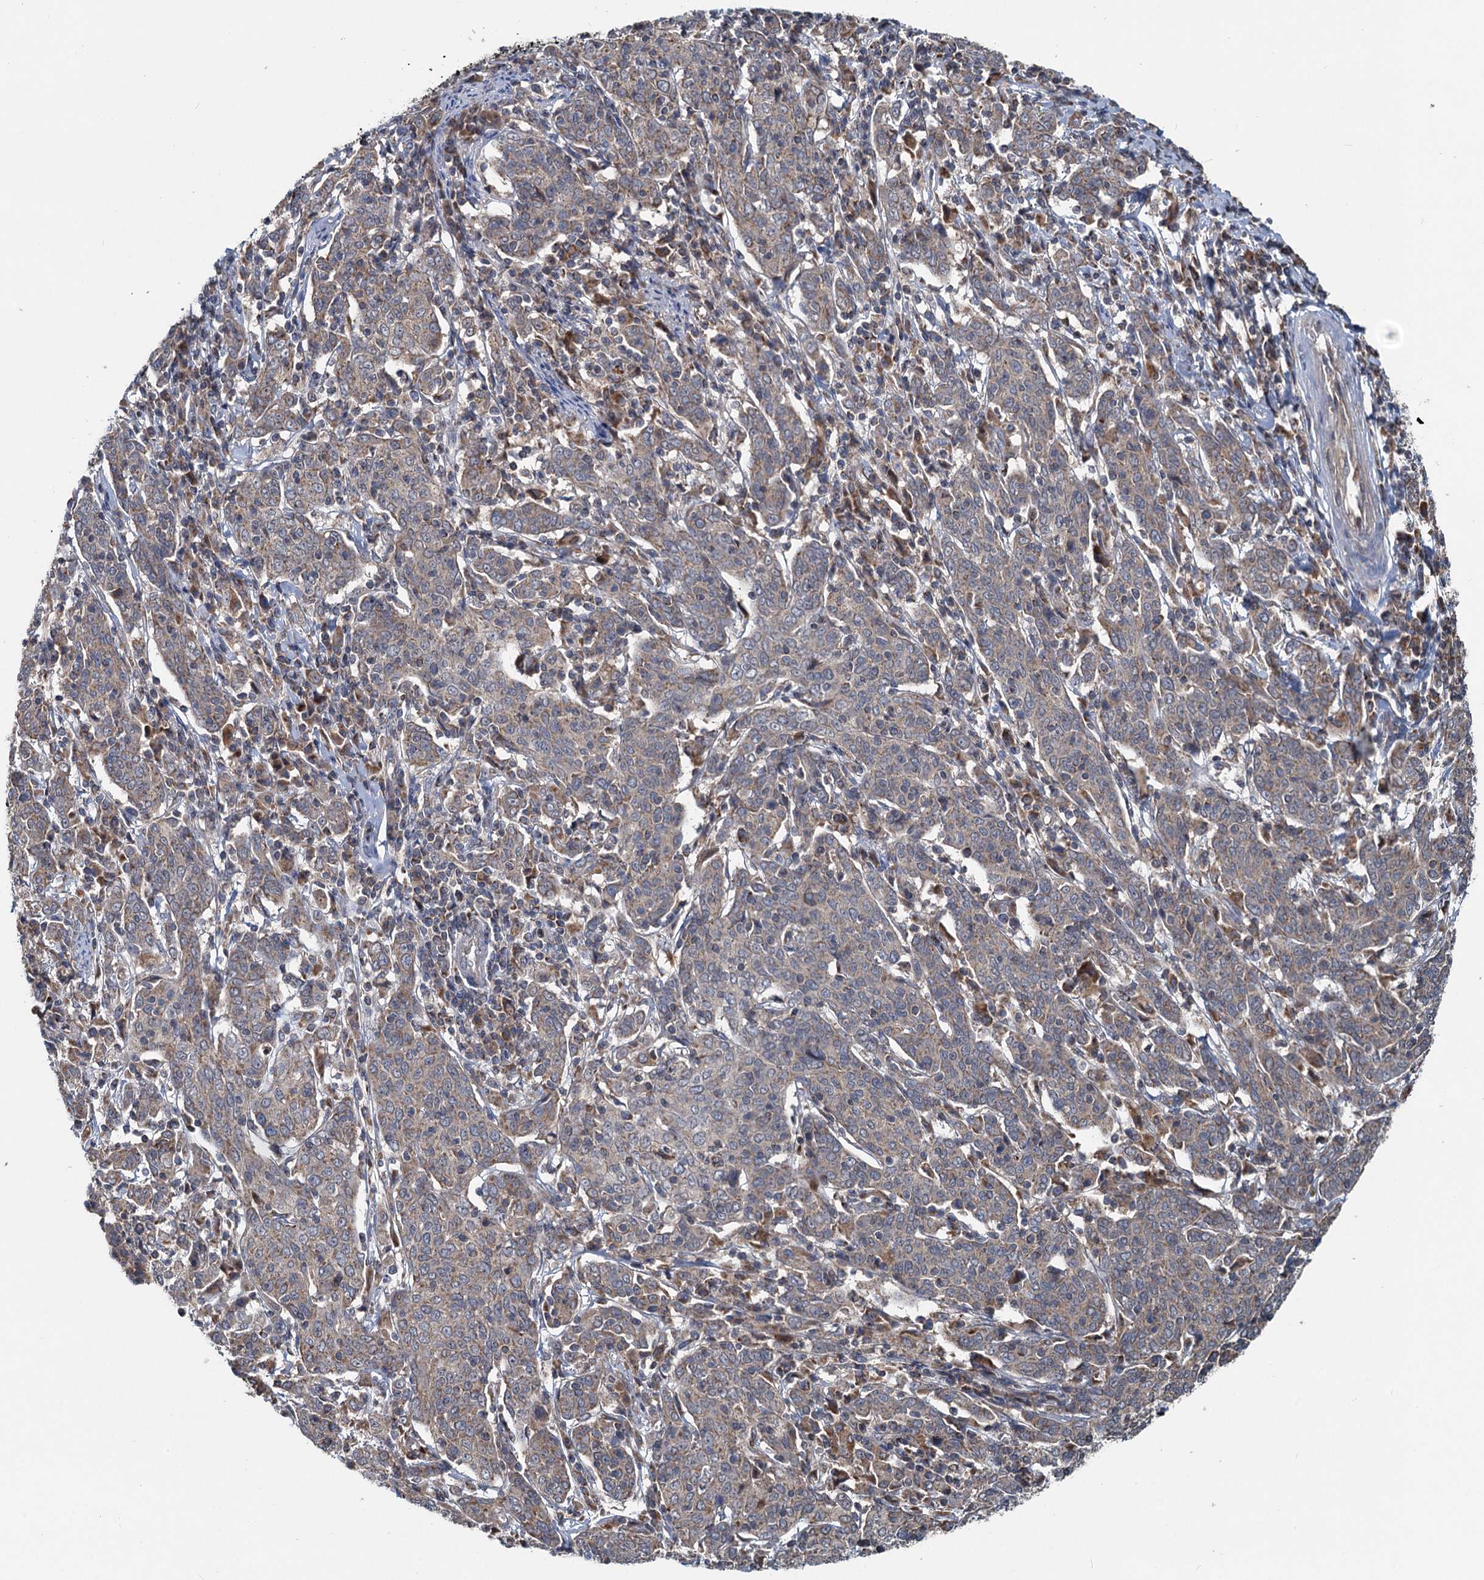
{"staining": {"intensity": "weak", "quantity": "<25%", "location": "cytoplasmic/membranous"}, "tissue": "cervical cancer", "cell_type": "Tumor cells", "image_type": "cancer", "snomed": [{"axis": "morphology", "description": "Squamous cell carcinoma, NOS"}, {"axis": "topography", "description": "Cervix"}], "caption": "High power microscopy photomicrograph of an immunohistochemistry photomicrograph of cervical cancer, revealing no significant positivity in tumor cells.", "gene": "OTUB1", "patient": {"sex": "female", "age": 67}}